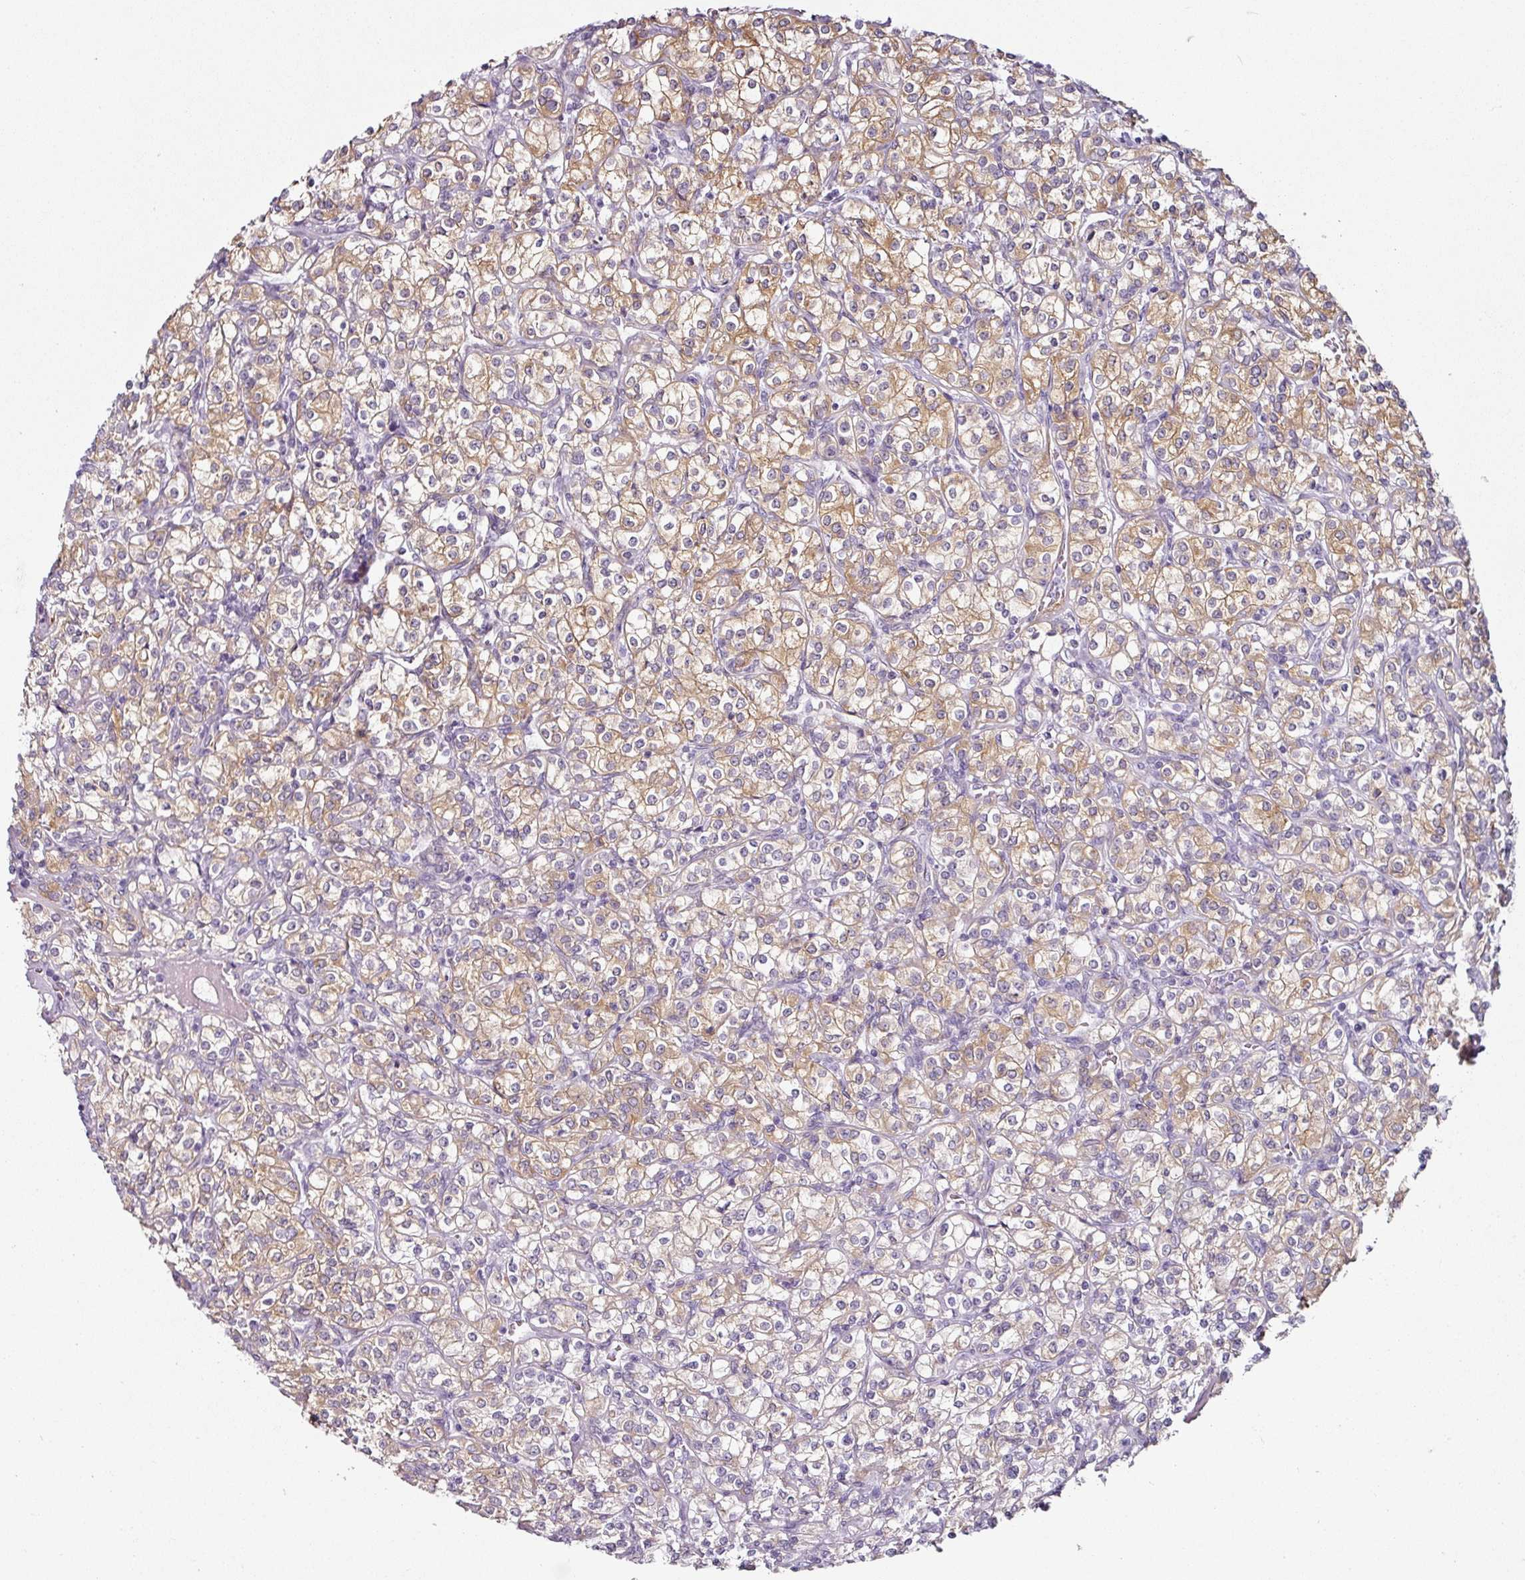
{"staining": {"intensity": "moderate", "quantity": ">75%", "location": "cytoplasmic/membranous"}, "tissue": "renal cancer", "cell_type": "Tumor cells", "image_type": "cancer", "snomed": [{"axis": "morphology", "description": "Adenocarcinoma, NOS"}, {"axis": "topography", "description": "Kidney"}], "caption": "Immunohistochemical staining of renal cancer exhibits medium levels of moderate cytoplasmic/membranous expression in about >75% of tumor cells.", "gene": "CAP2", "patient": {"sex": "male", "age": 77}}